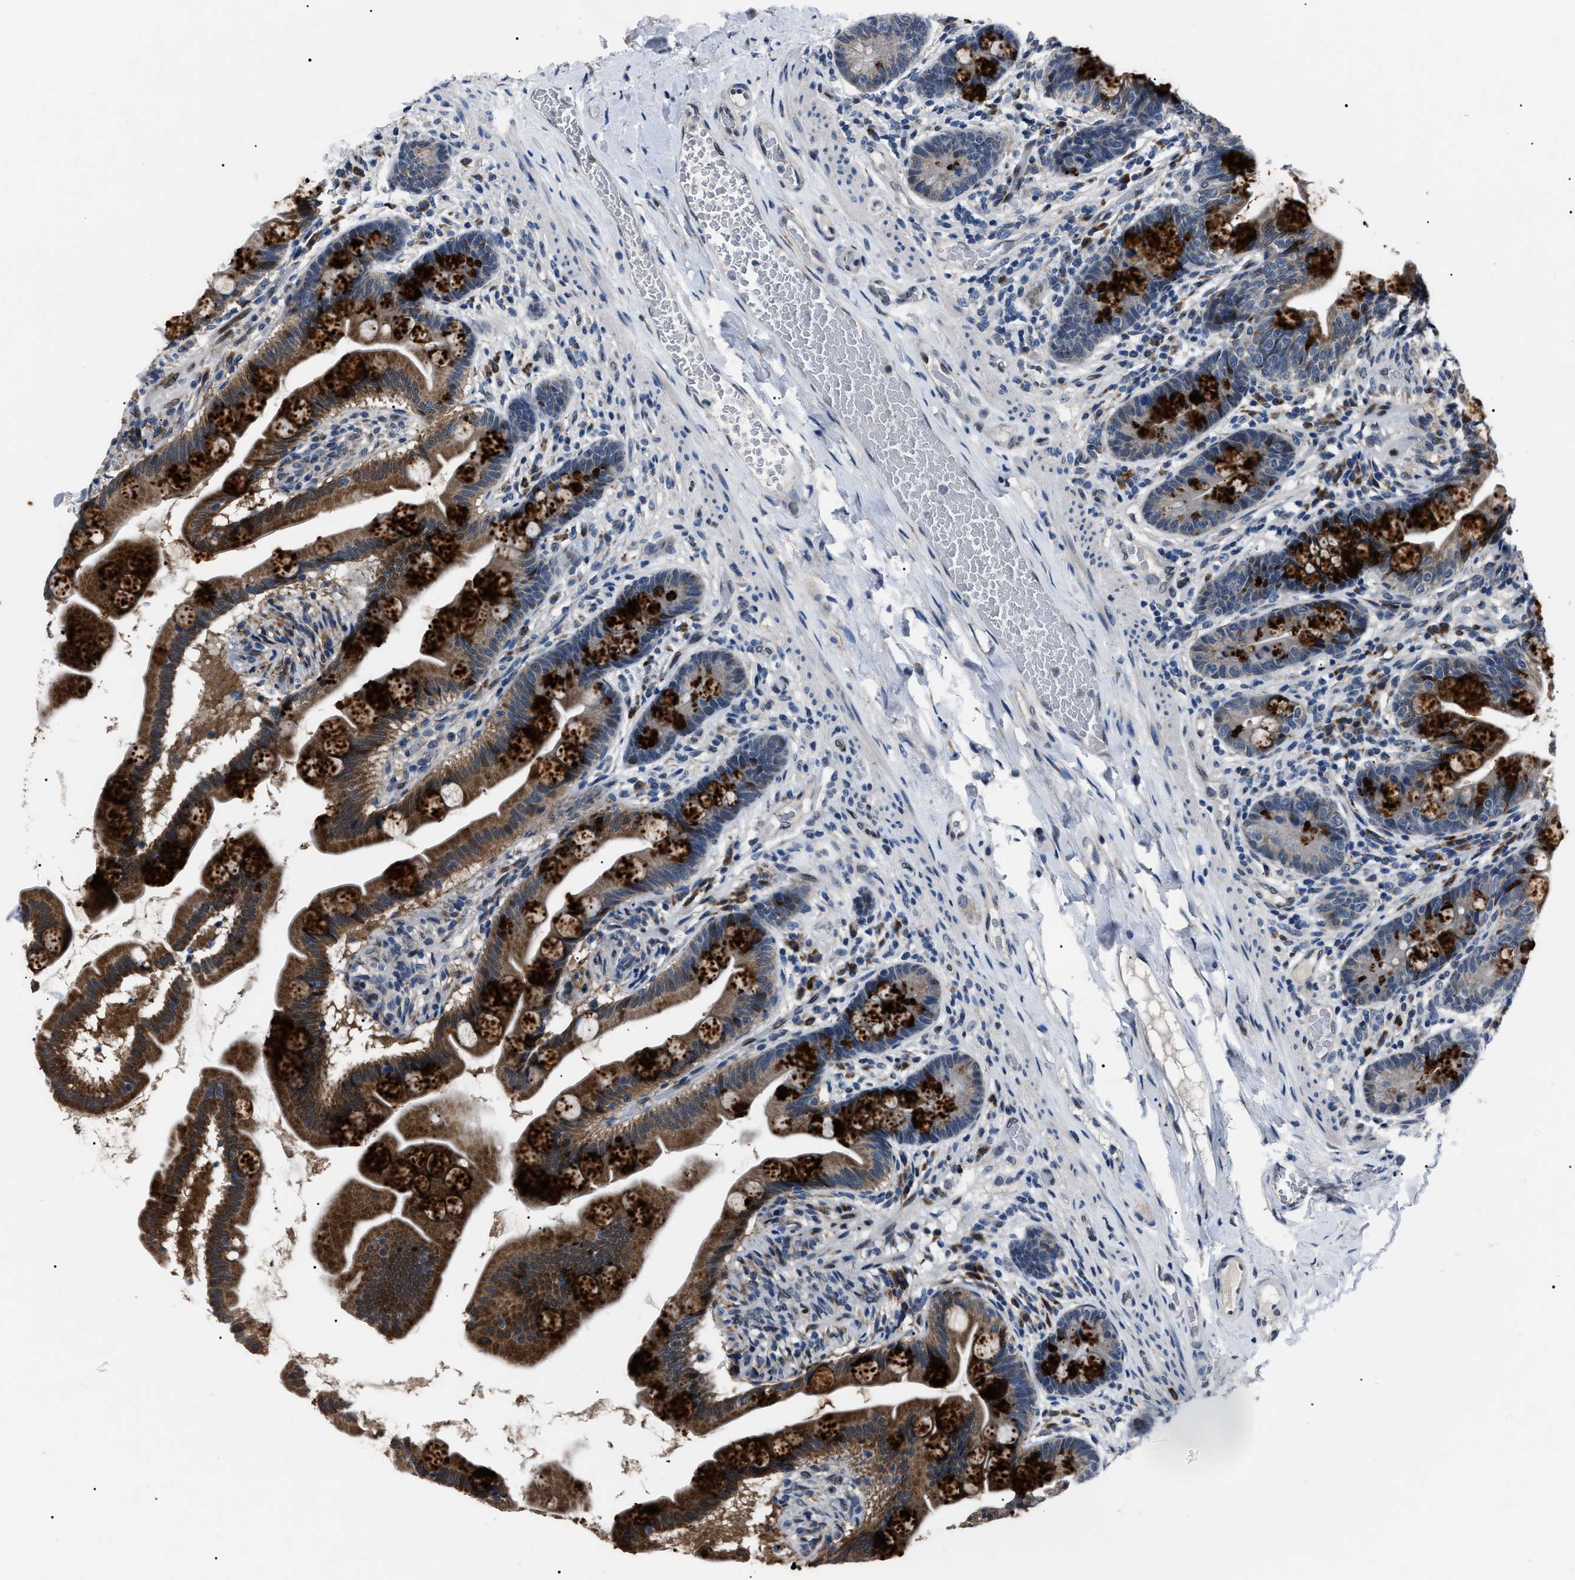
{"staining": {"intensity": "strong", "quantity": ">75%", "location": "cytoplasmic/membranous"}, "tissue": "small intestine", "cell_type": "Glandular cells", "image_type": "normal", "snomed": [{"axis": "morphology", "description": "Normal tissue, NOS"}, {"axis": "topography", "description": "Small intestine"}], "caption": "The immunohistochemical stain shows strong cytoplasmic/membranous expression in glandular cells of normal small intestine.", "gene": "LRRC14", "patient": {"sex": "female", "age": 56}}